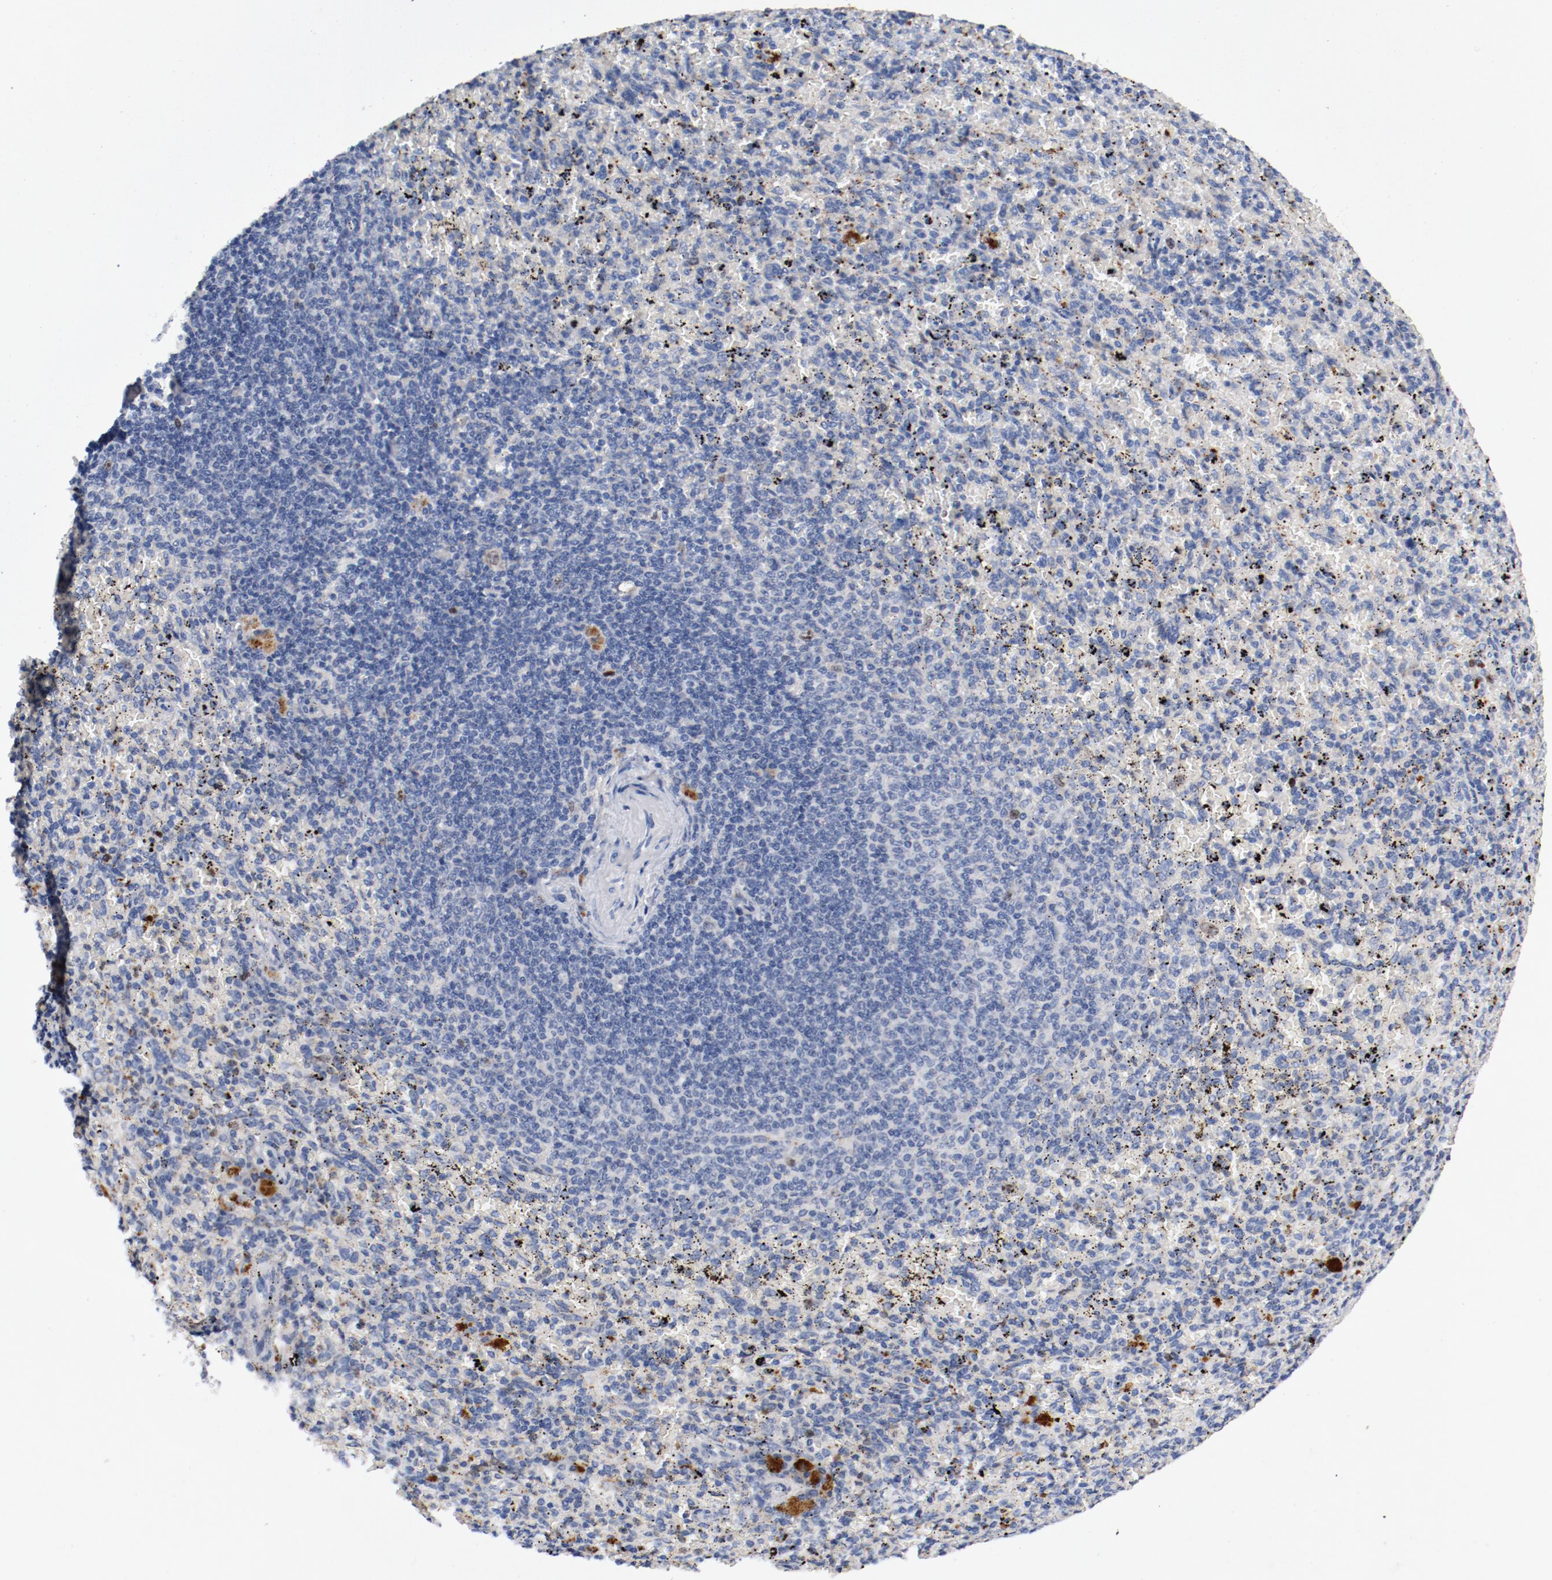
{"staining": {"intensity": "negative", "quantity": "none", "location": "none"}, "tissue": "spleen", "cell_type": "Cells in red pulp", "image_type": "normal", "snomed": [{"axis": "morphology", "description": "Normal tissue, NOS"}, {"axis": "topography", "description": "Spleen"}], "caption": "This is a photomicrograph of immunohistochemistry (IHC) staining of unremarkable spleen, which shows no expression in cells in red pulp. (Stains: DAB (3,3'-diaminobenzidine) IHC with hematoxylin counter stain, Microscopy: brightfield microscopy at high magnification).", "gene": "BIRC5", "patient": {"sex": "female", "age": 43}}